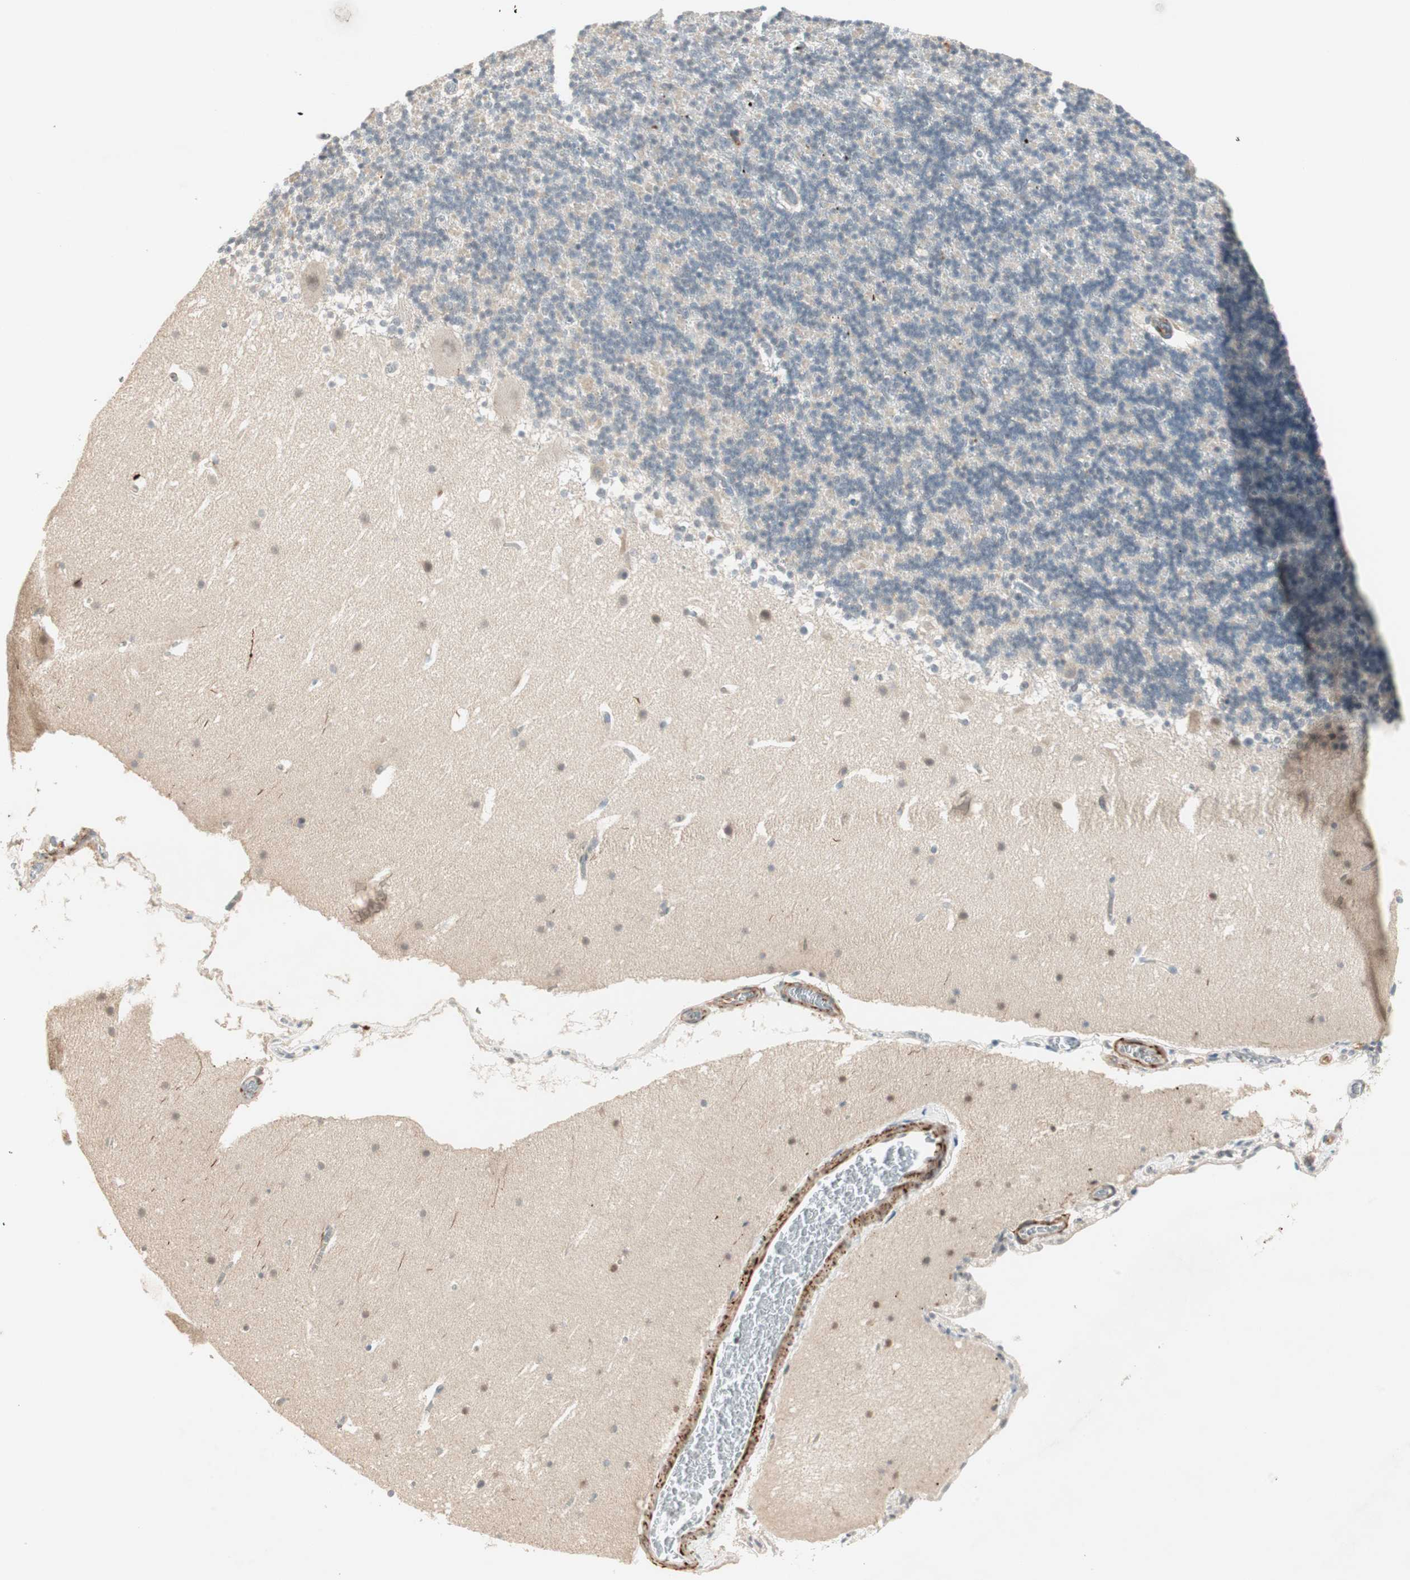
{"staining": {"intensity": "negative", "quantity": "none", "location": "none"}, "tissue": "cerebellum", "cell_type": "Cells in granular layer", "image_type": "normal", "snomed": [{"axis": "morphology", "description": "Normal tissue, NOS"}, {"axis": "topography", "description": "Cerebellum"}], "caption": "DAB immunohistochemical staining of benign cerebellum exhibits no significant positivity in cells in granular layer.", "gene": "RNGTT", "patient": {"sex": "male", "age": 45}}